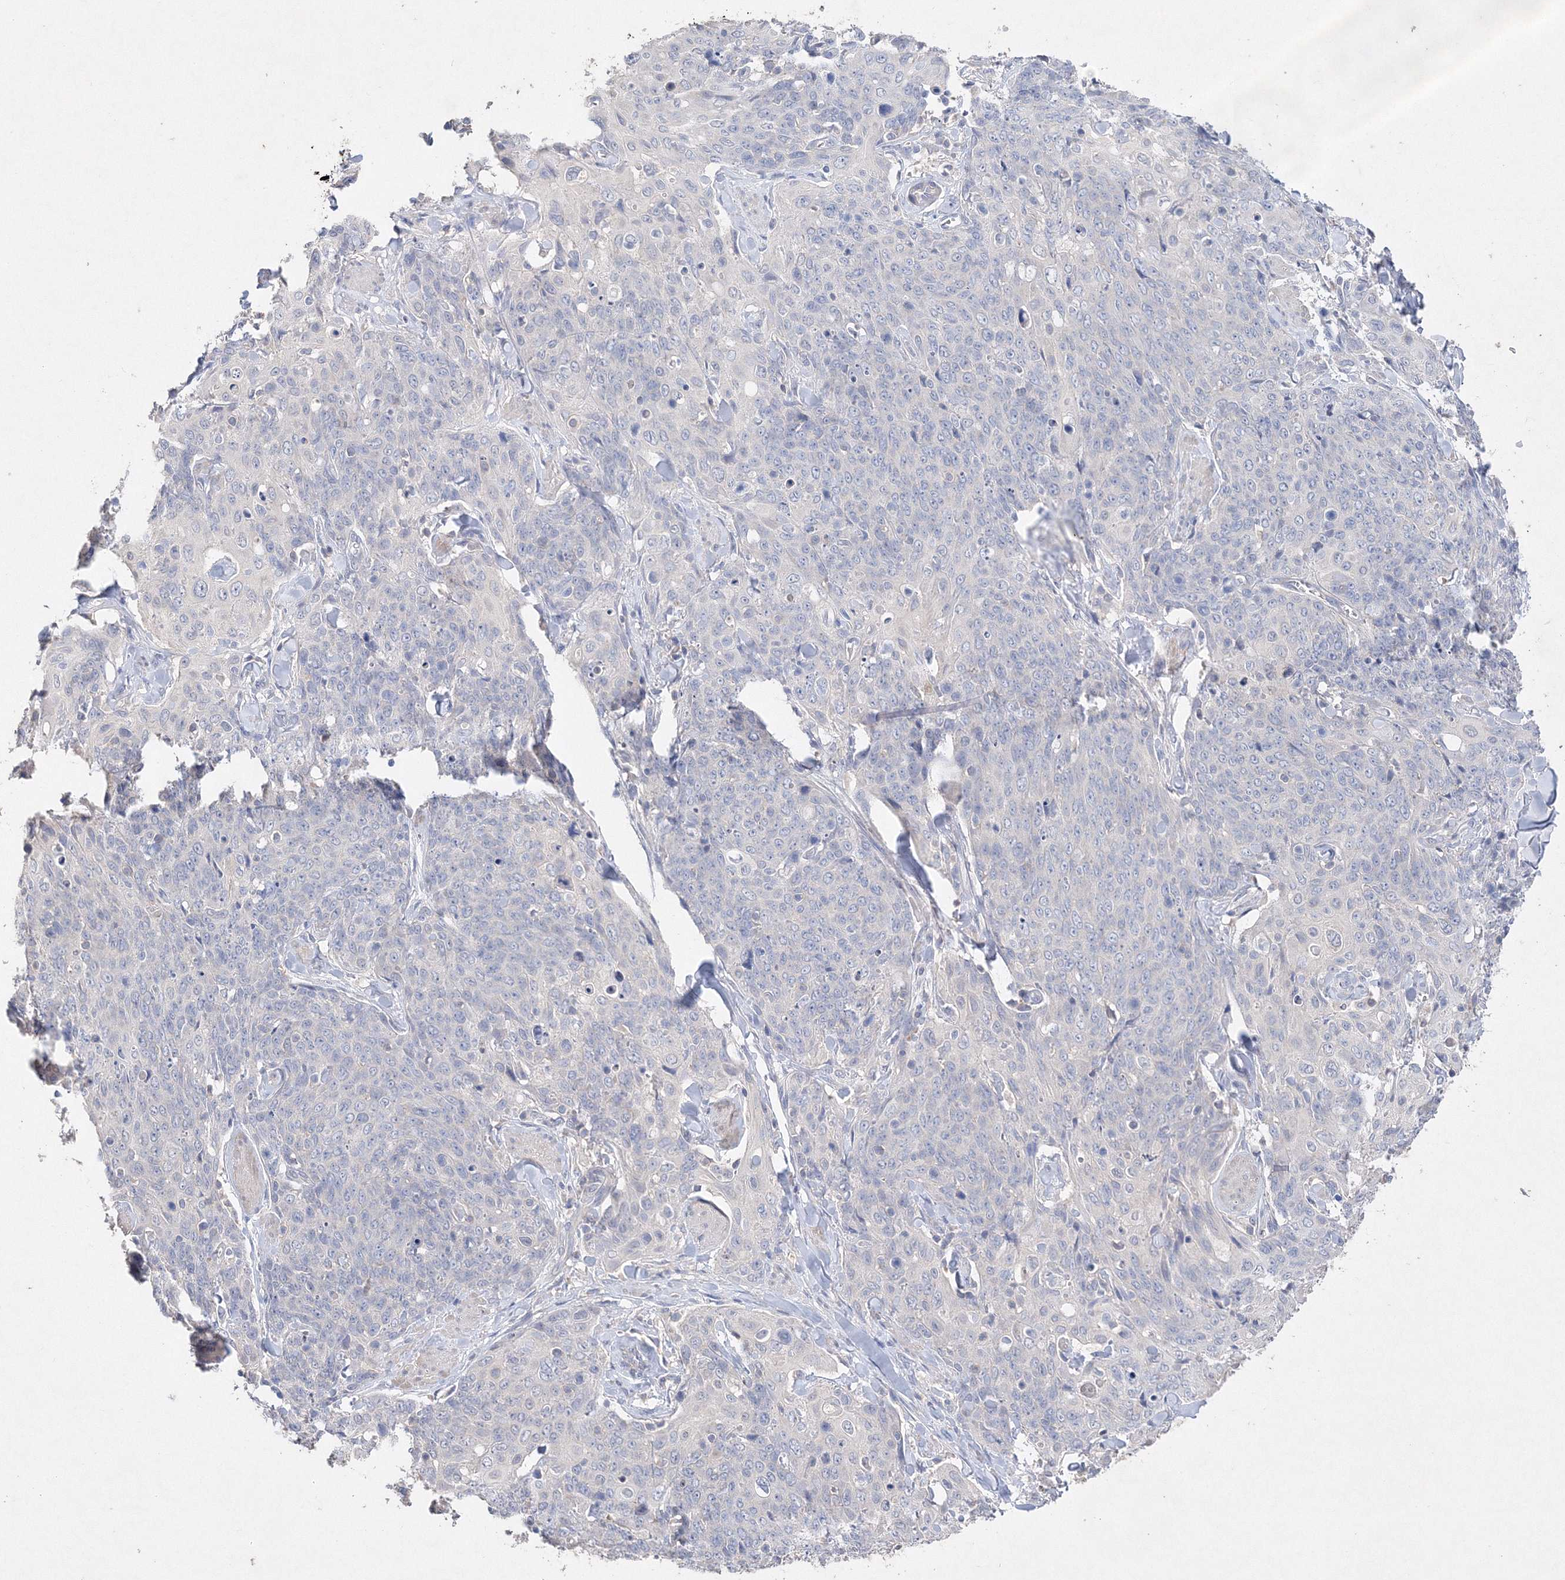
{"staining": {"intensity": "negative", "quantity": "none", "location": "none"}, "tissue": "skin cancer", "cell_type": "Tumor cells", "image_type": "cancer", "snomed": [{"axis": "morphology", "description": "Squamous cell carcinoma, NOS"}, {"axis": "topography", "description": "Skin"}, {"axis": "topography", "description": "Vulva"}], "caption": "This is an immunohistochemistry histopathology image of skin cancer (squamous cell carcinoma). There is no staining in tumor cells.", "gene": "GLS", "patient": {"sex": "female", "age": 85}}